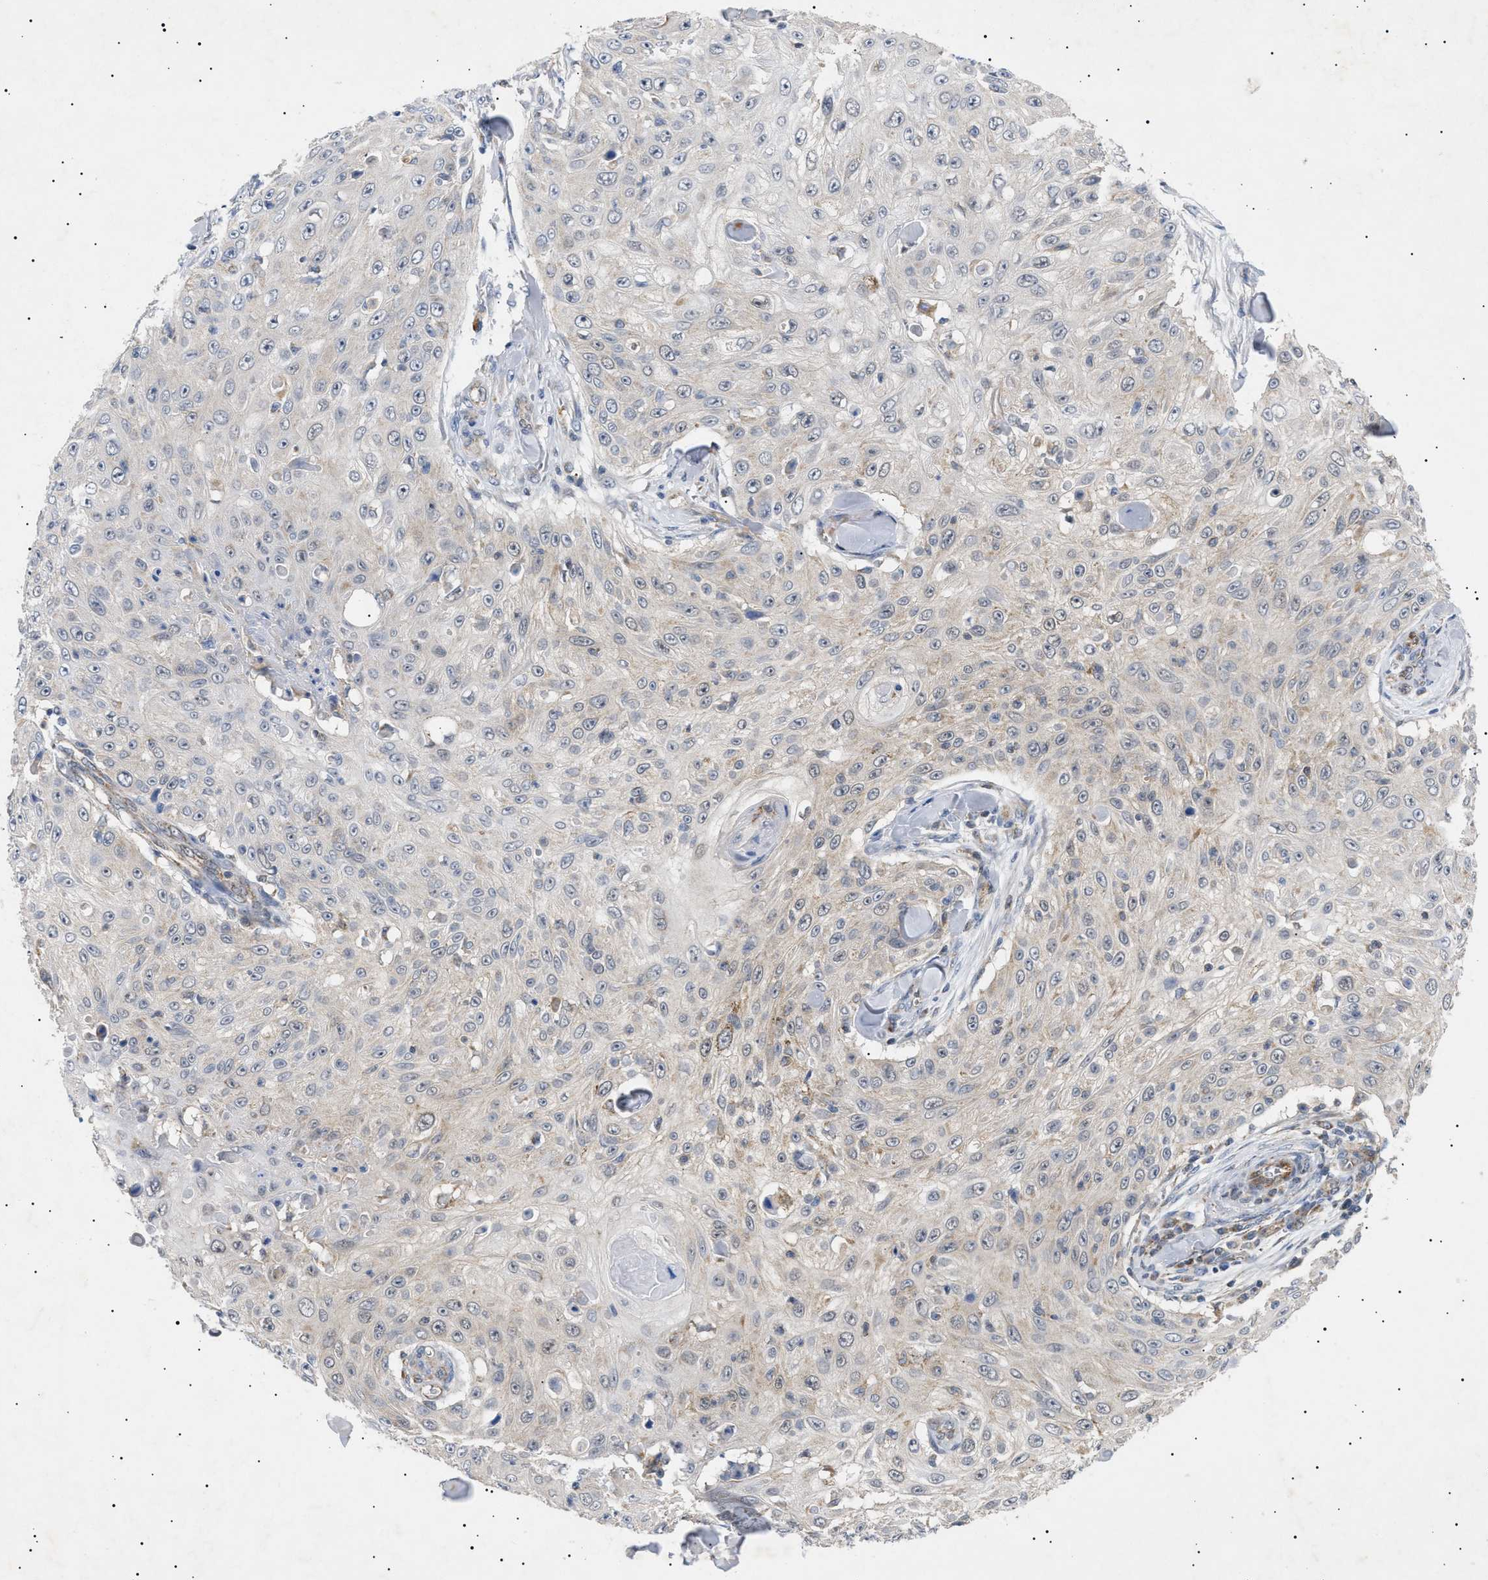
{"staining": {"intensity": "weak", "quantity": "25%-75%", "location": "cytoplasmic/membranous"}, "tissue": "skin cancer", "cell_type": "Tumor cells", "image_type": "cancer", "snomed": [{"axis": "morphology", "description": "Squamous cell carcinoma, NOS"}, {"axis": "topography", "description": "Skin"}], "caption": "Squamous cell carcinoma (skin) stained with a brown dye displays weak cytoplasmic/membranous positive staining in approximately 25%-75% of tumor cells.", "gene": "SIRT5", "patient": {"sex": "male", "age": 86}}